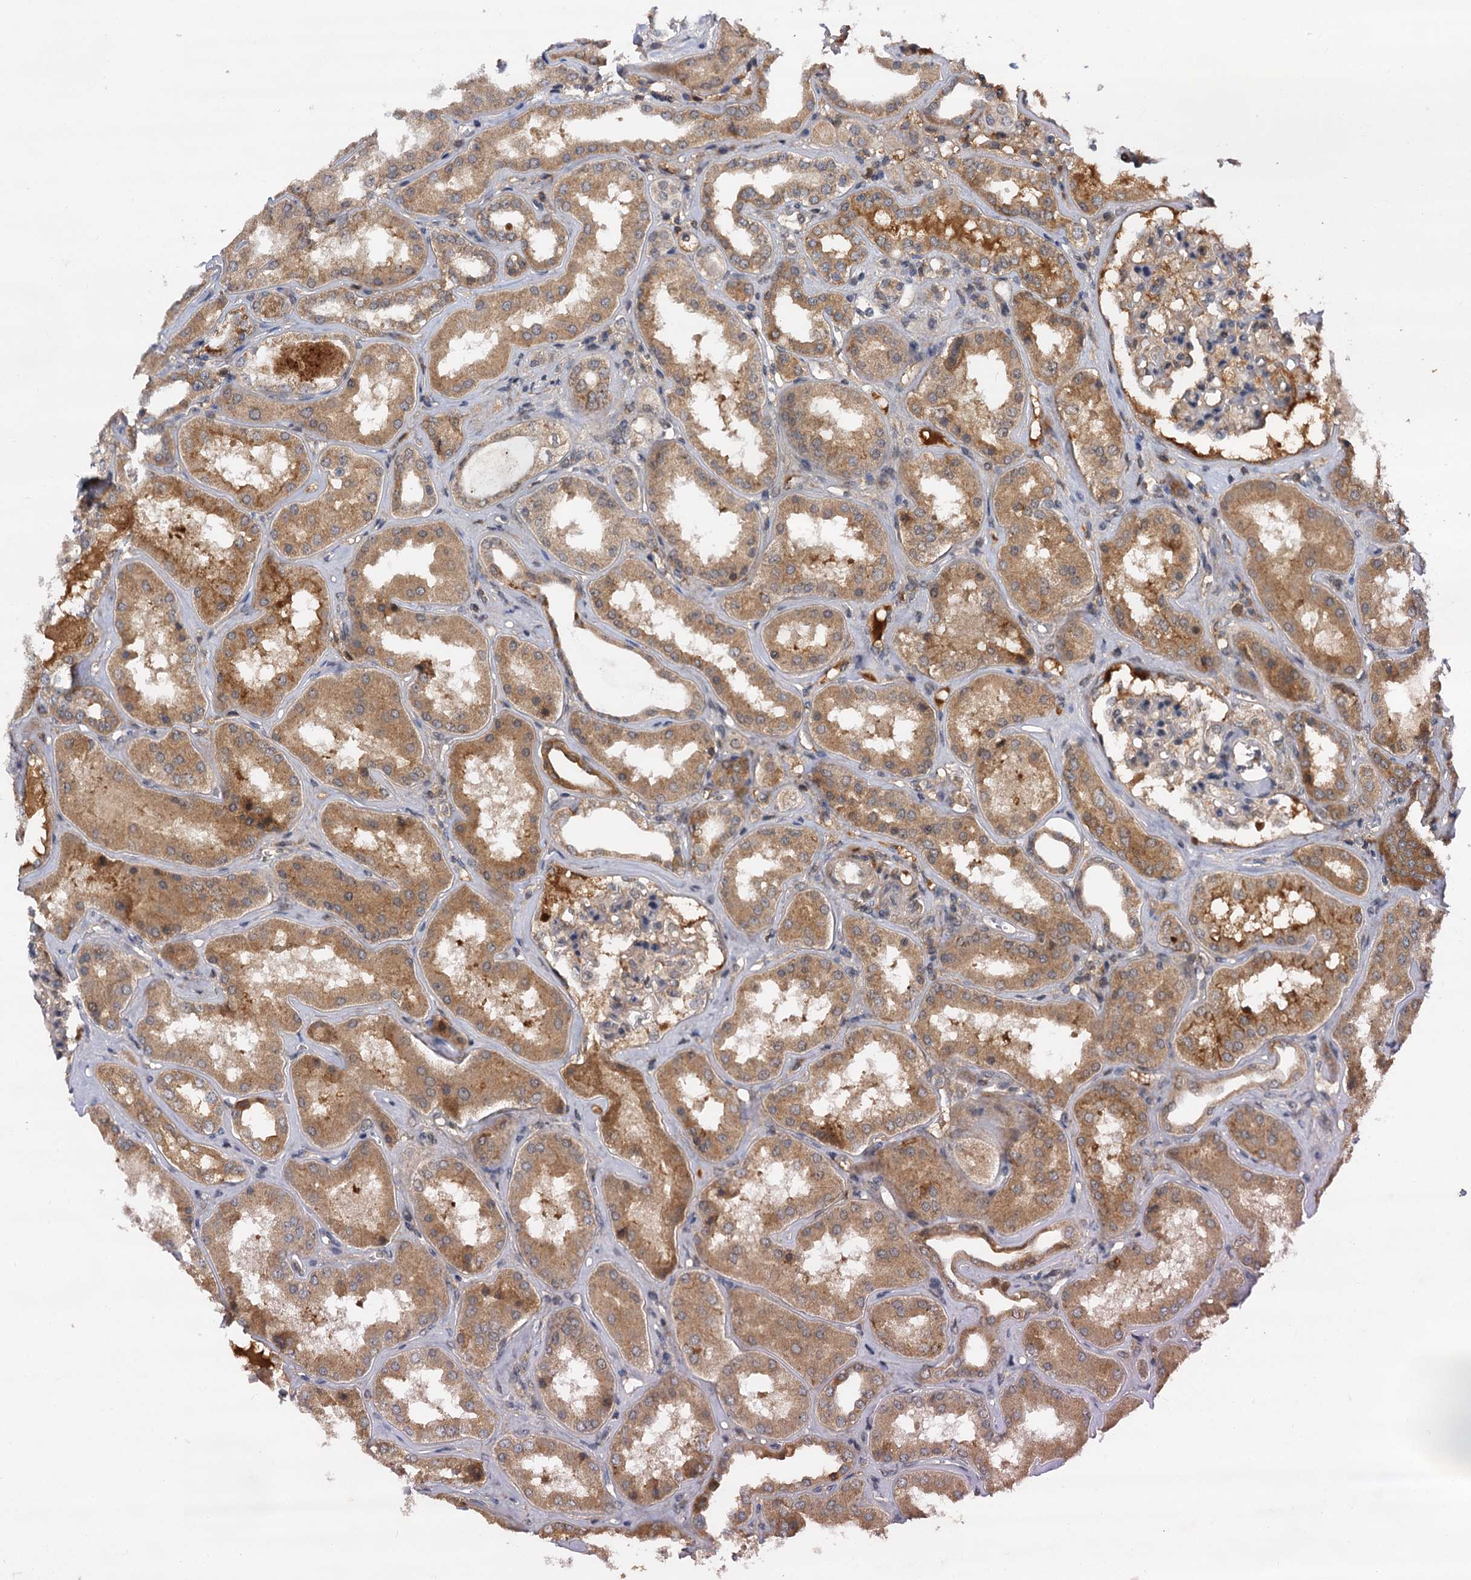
{"staining": {"intensity": "moderate", "quantity": ">75%", "location": "cytoplasmic/membranous"}, "tissue": "kidney", "cell_type": "Cells in glomeruli", "image_type": "normal", "snomed": [{"axis": "morphology", "description": "Normal tissue, NOS"}, {"axis": "topography", "description": "Kidney"}], "caption": "Immunohistochemistry (IHC) image of benign human kidney stained for a protein (brown), which displays medium levels of moderate cytoplasmic/membranous positivity in approximately >75% of cells in glomeruli.", "gene": "MBD6", "patient": {"sex": "female", "age": 56}}